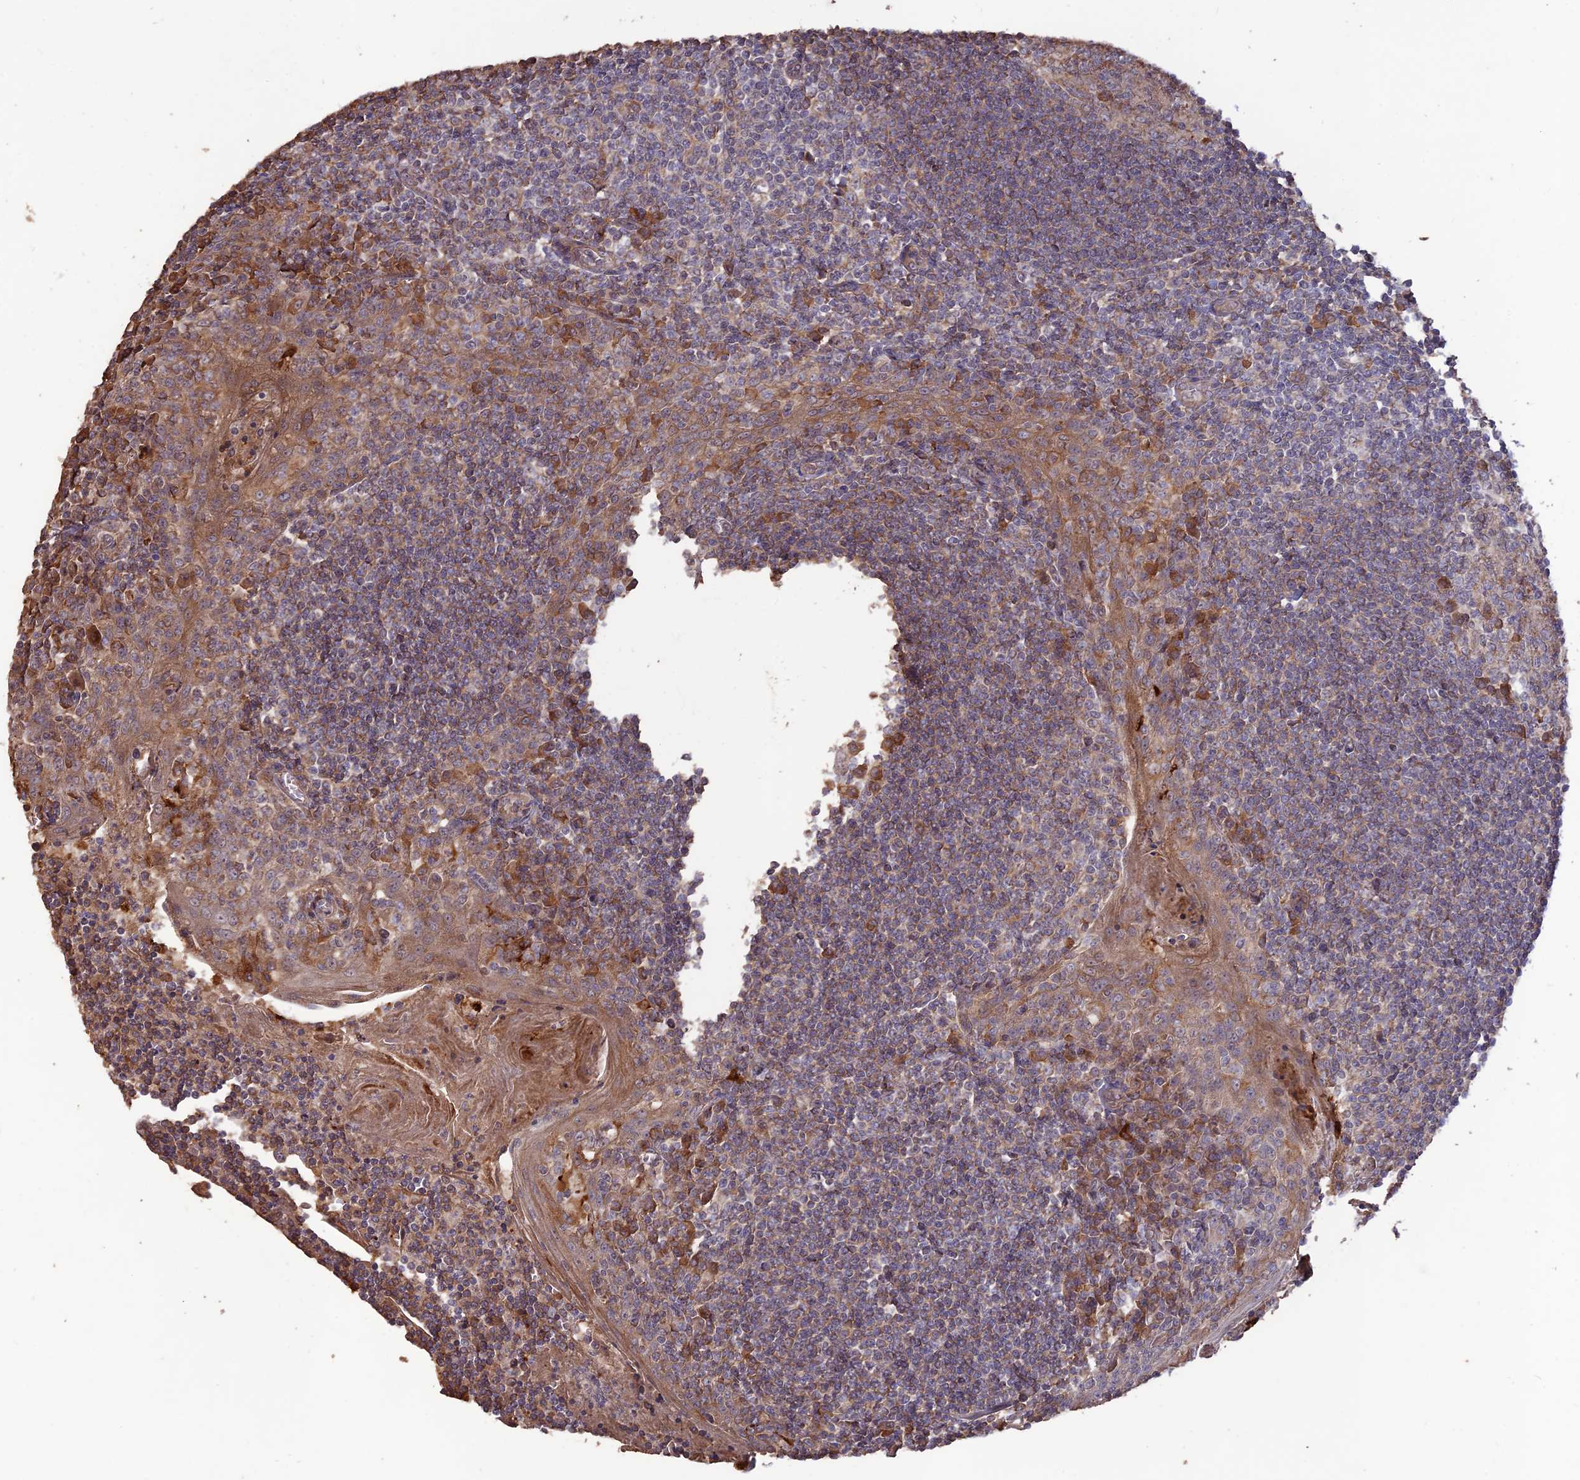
{"staining": {"intensity": "moderate", "quantity": "<25%", "location": "cytoplasmic/membranous"}, "tissue": "tonsil", "cell_type": "Germinal center cells", "image_type": "normal", "snomed": [{"axis": "morphology", "description": "Normal tissue, NOS"}, {"axis": "topography", "description": "Tonsil"}], "caption": "A histopathology image of tonsil stained for a protein displays moderate cytoplasmic/membranous brown staining in germinal center cells.", "gene": "LAYN", "patient": {"sex": "male", "age": 27}}